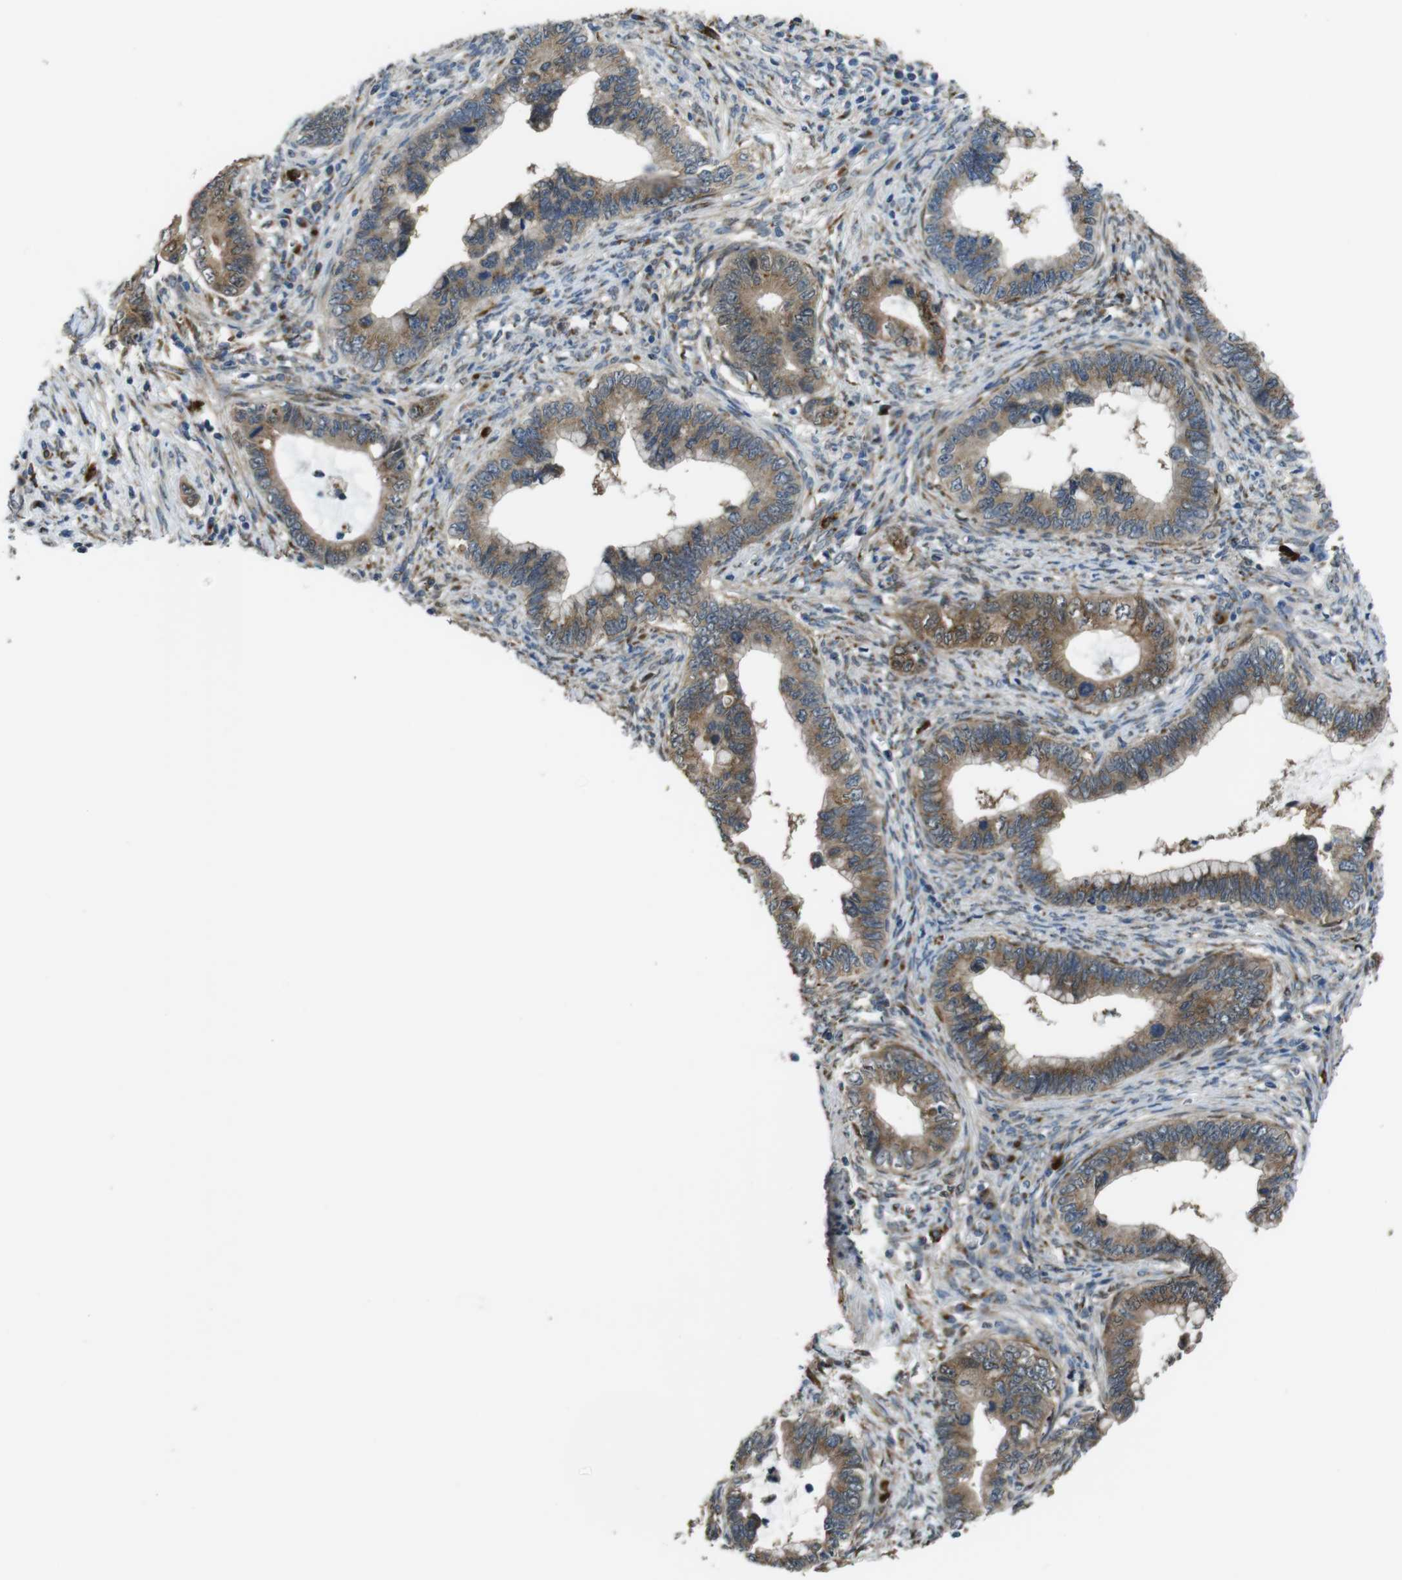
{"staining": {"intensity": "moderate", "quantity": ">75%", "location": "cytoplasmic/membranous"}, "tissue": "cervical cancer", "cell_type": "Tumor cells", "image_type": "cancer", "snomed": [{"axis": "morphology", "description": "Adenocarcinoma, NOS"}, {"axis": "topography", "description": "Cervix"}], "caption": "A brown stain labels moderate cytoplasmic/membranous positivity of a protein in human adenocarcinoma (cervical) tumor cells. Immunohistochemistry (ihc) stains the protein of interest in brown and the nuclei are stained blue.", "gene": "RAB6A", "patient": {"sex": "female", "age": 44}}